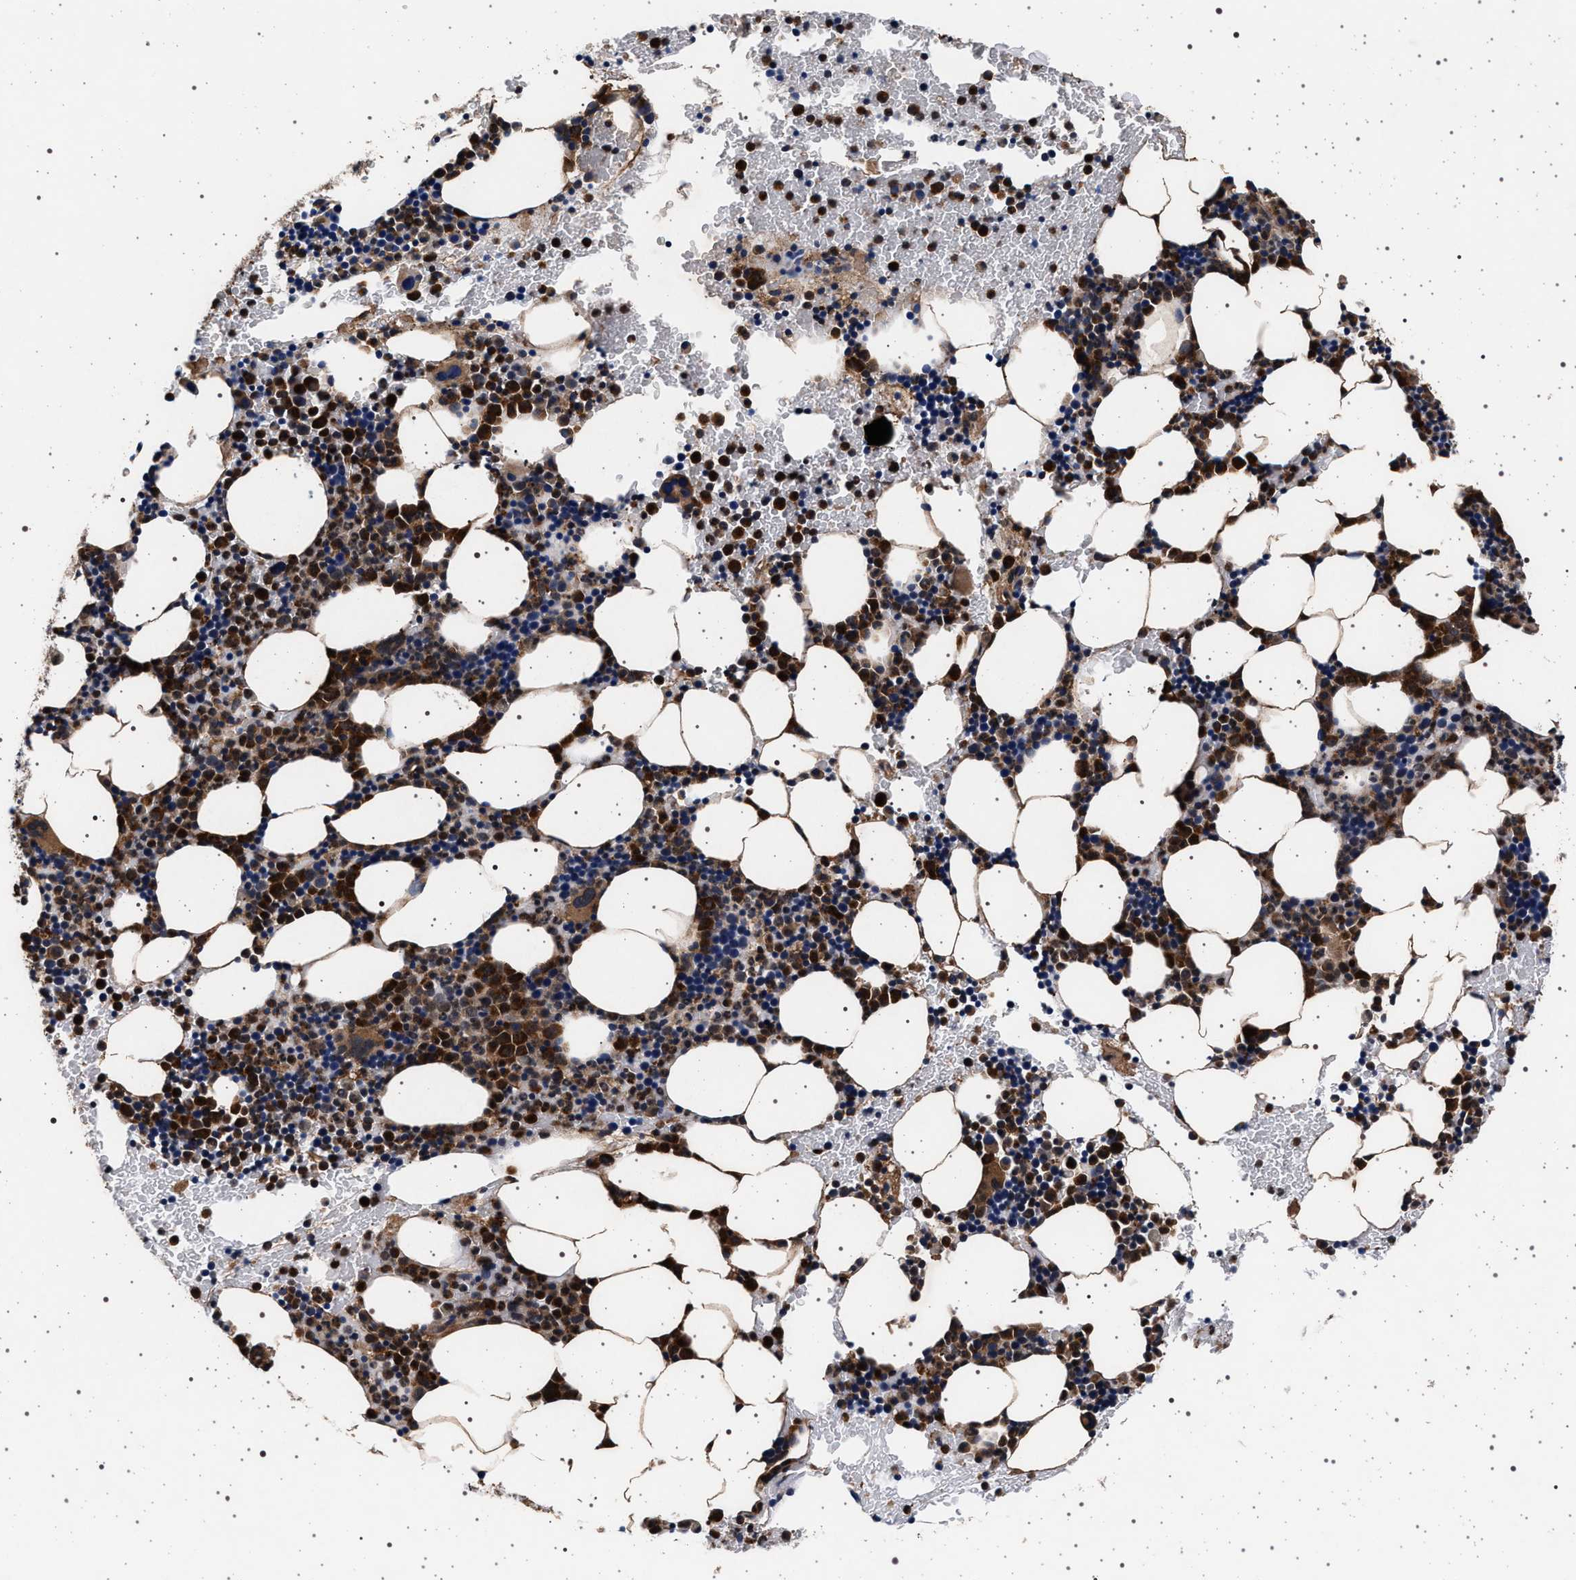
{"staining": {"intensity": "strong", "quantity": ">75%", "location": "cytoplasmic/membranous"}, "tissue": "bone marrow", "cell_type": "Hematopoietic cells", "image_type": "normal", "snomed": [{"axis": "morphology", "description": "Normal tissue, NOS"}, {"axis": "morphology", "description": "Inflammation, NOS"}, {"axis": "topography", "description": "Bone marrow"}], "caption": "Approximately >75% of hematopoietic cells in normal bone marrow exhibit strong cytoplasmic/membranous protein positivity as visualized by brown immunohistochemical staining.", "gene": "KCNK6", "patient": {"sex": "female", "age": 70}}